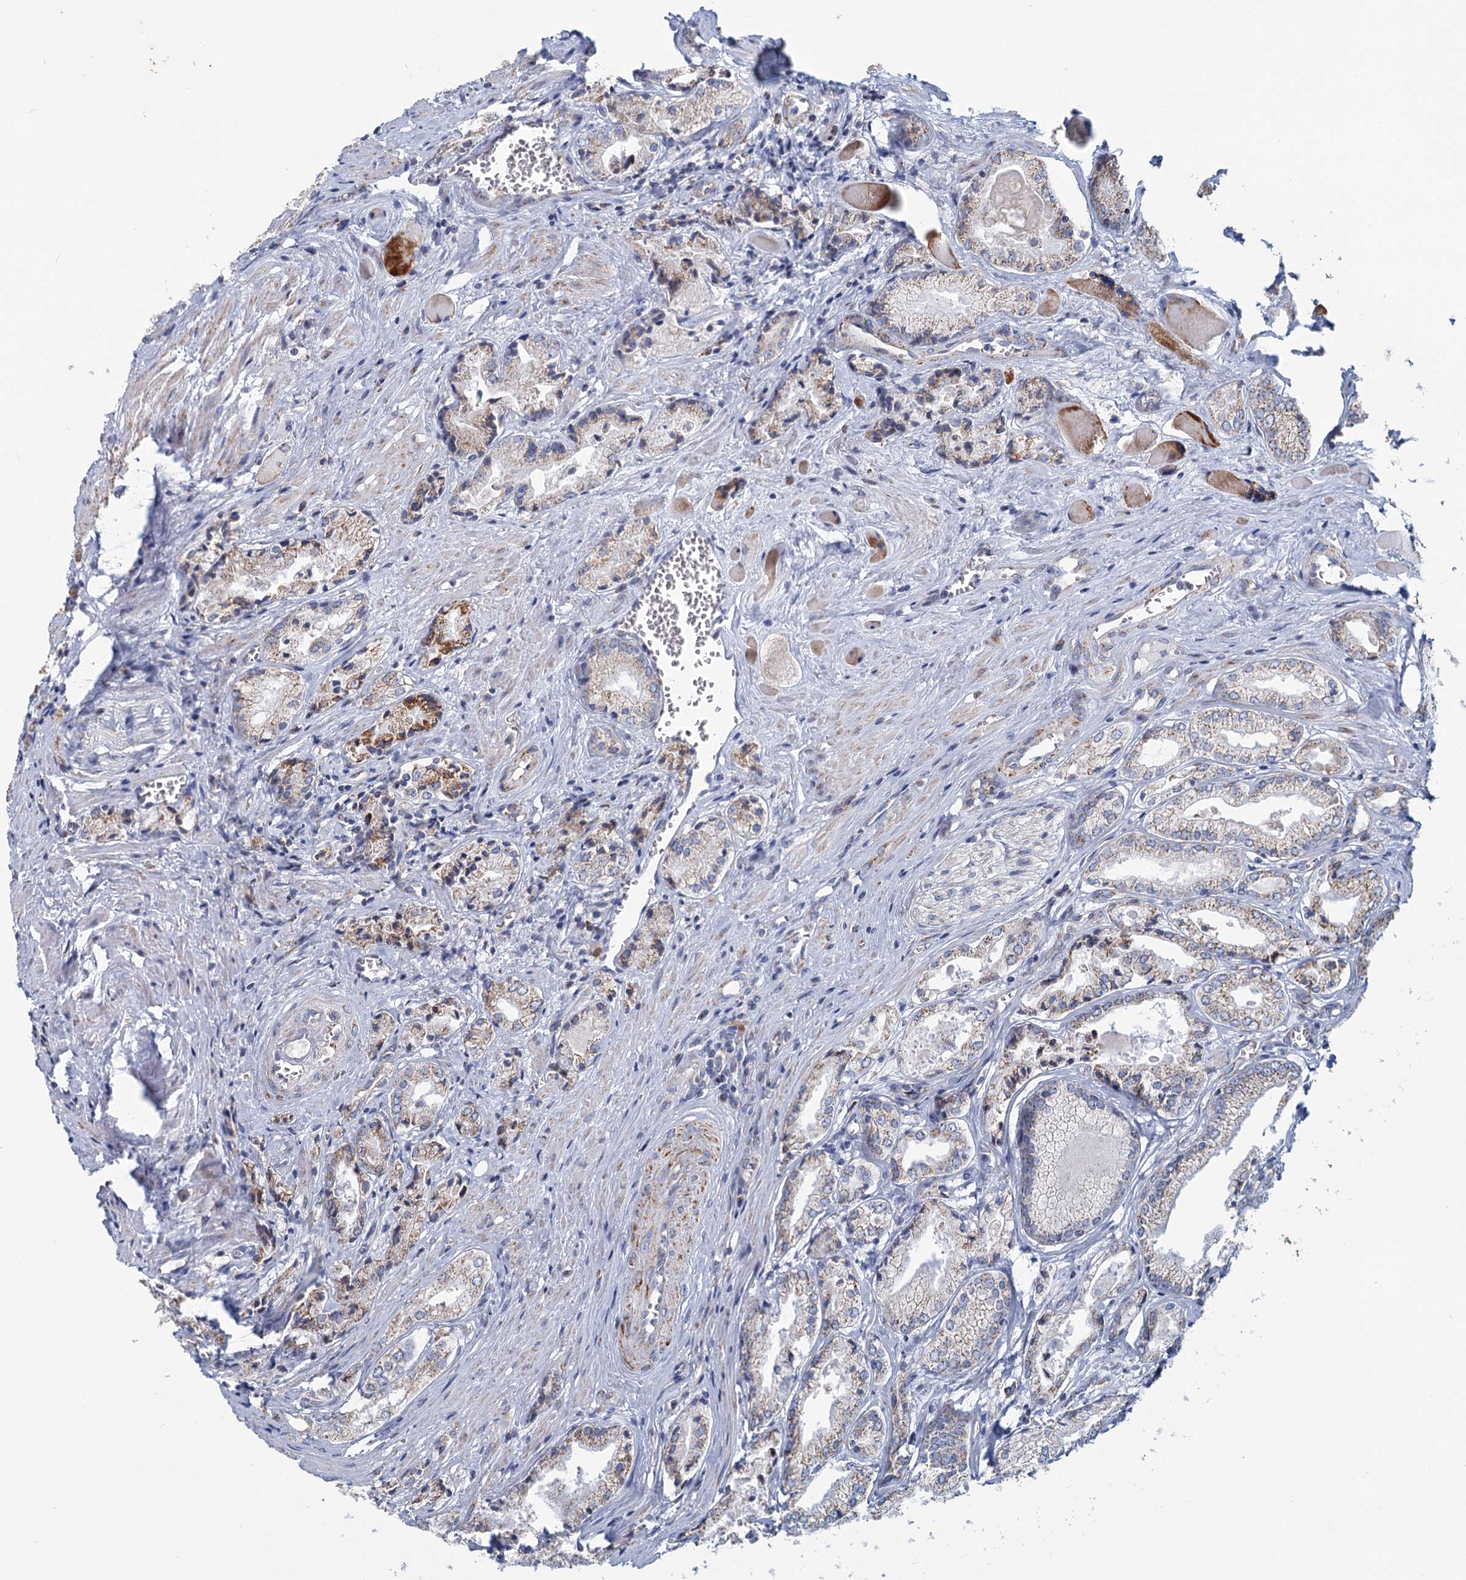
{"staining": {"intensity": "moderate", "quantity": "<25%", "location": "cytoplasmic/membranous"}, "tissue": "prostate cancer", "cell_type": "Tumor cells", "image_type": "cancer", "snomed": [{"axis": "morphology", "description": "Adenocarcinoma, Low grade"}, {"axis": "topography", "description": "Prostate"}], "caption": "A high-resolution micrograph shows immunohistochemistry (IHC) staining of prostate cancer, which demonstrates moderate cytoplasmic/membranous expression in approximately <25% of tumor cells.", "gene": "NDUFC2", "patient": {"sex": "male", "age": 60}}